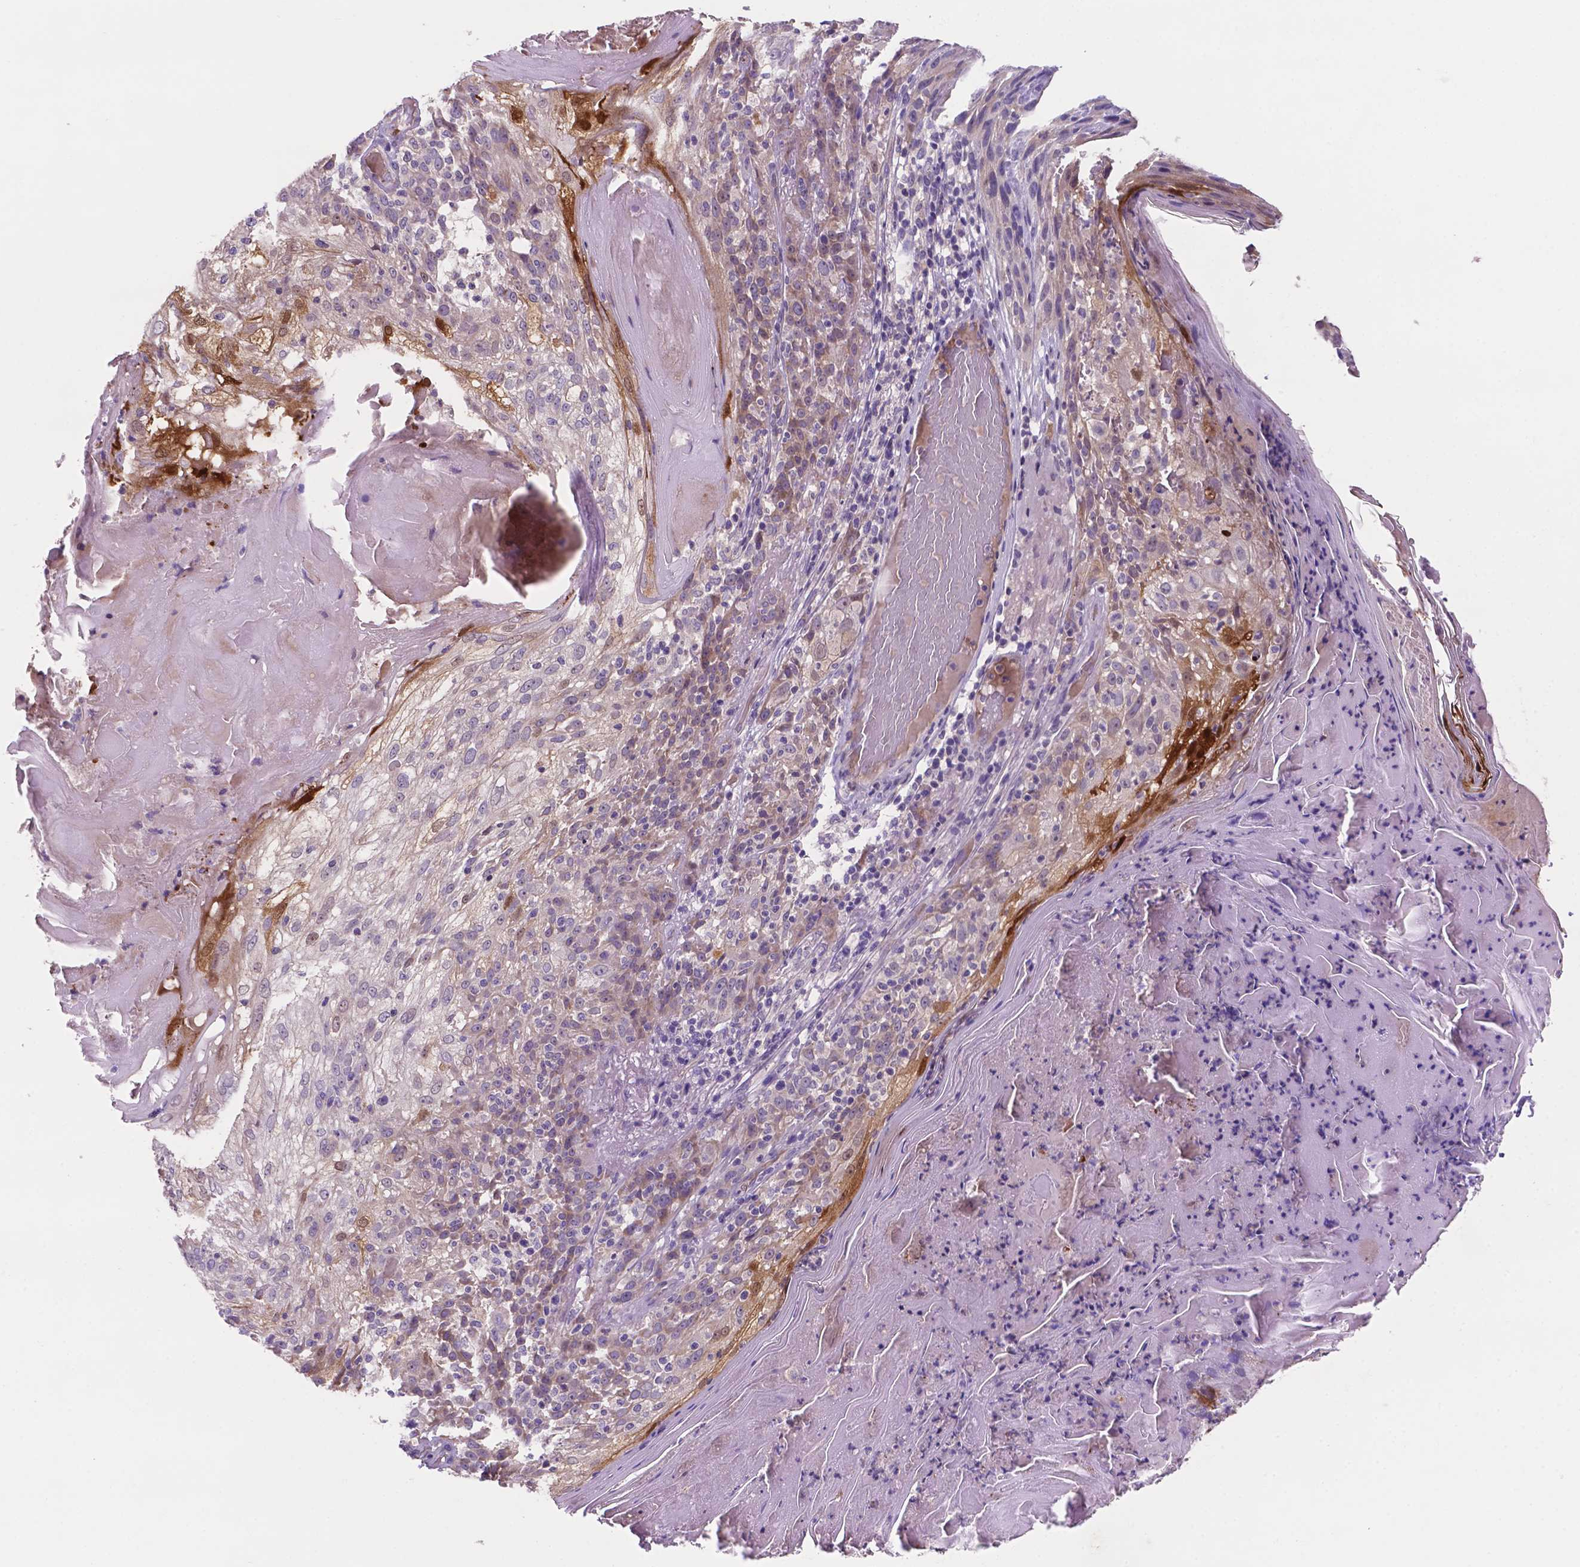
{"staining": {"intensity": "negative", "quantity": "none", "location": "none"}, "tissue": "skin cancer", "cell_type": "Tumor cells", "image_type": "cancer", "snomed": [{"axis": "morphology", "description": "Normal tissue, NOS"}, {"axis": "morphology", "description": "Squamous cell carcinoma, NOS"}, {"axis": "topography", "description": "Skin"}], "caption": "High magnification brightfield microscopy of squamous cell carcinoma (skin) stained with DAB (3,3'-diaminobenzidine) (brown) and counterstained with hematoxylin (blue): tumor cells show no significant expression.", "gene": "TM4SF20", "patient": {"sex": "female", "age": 83}}